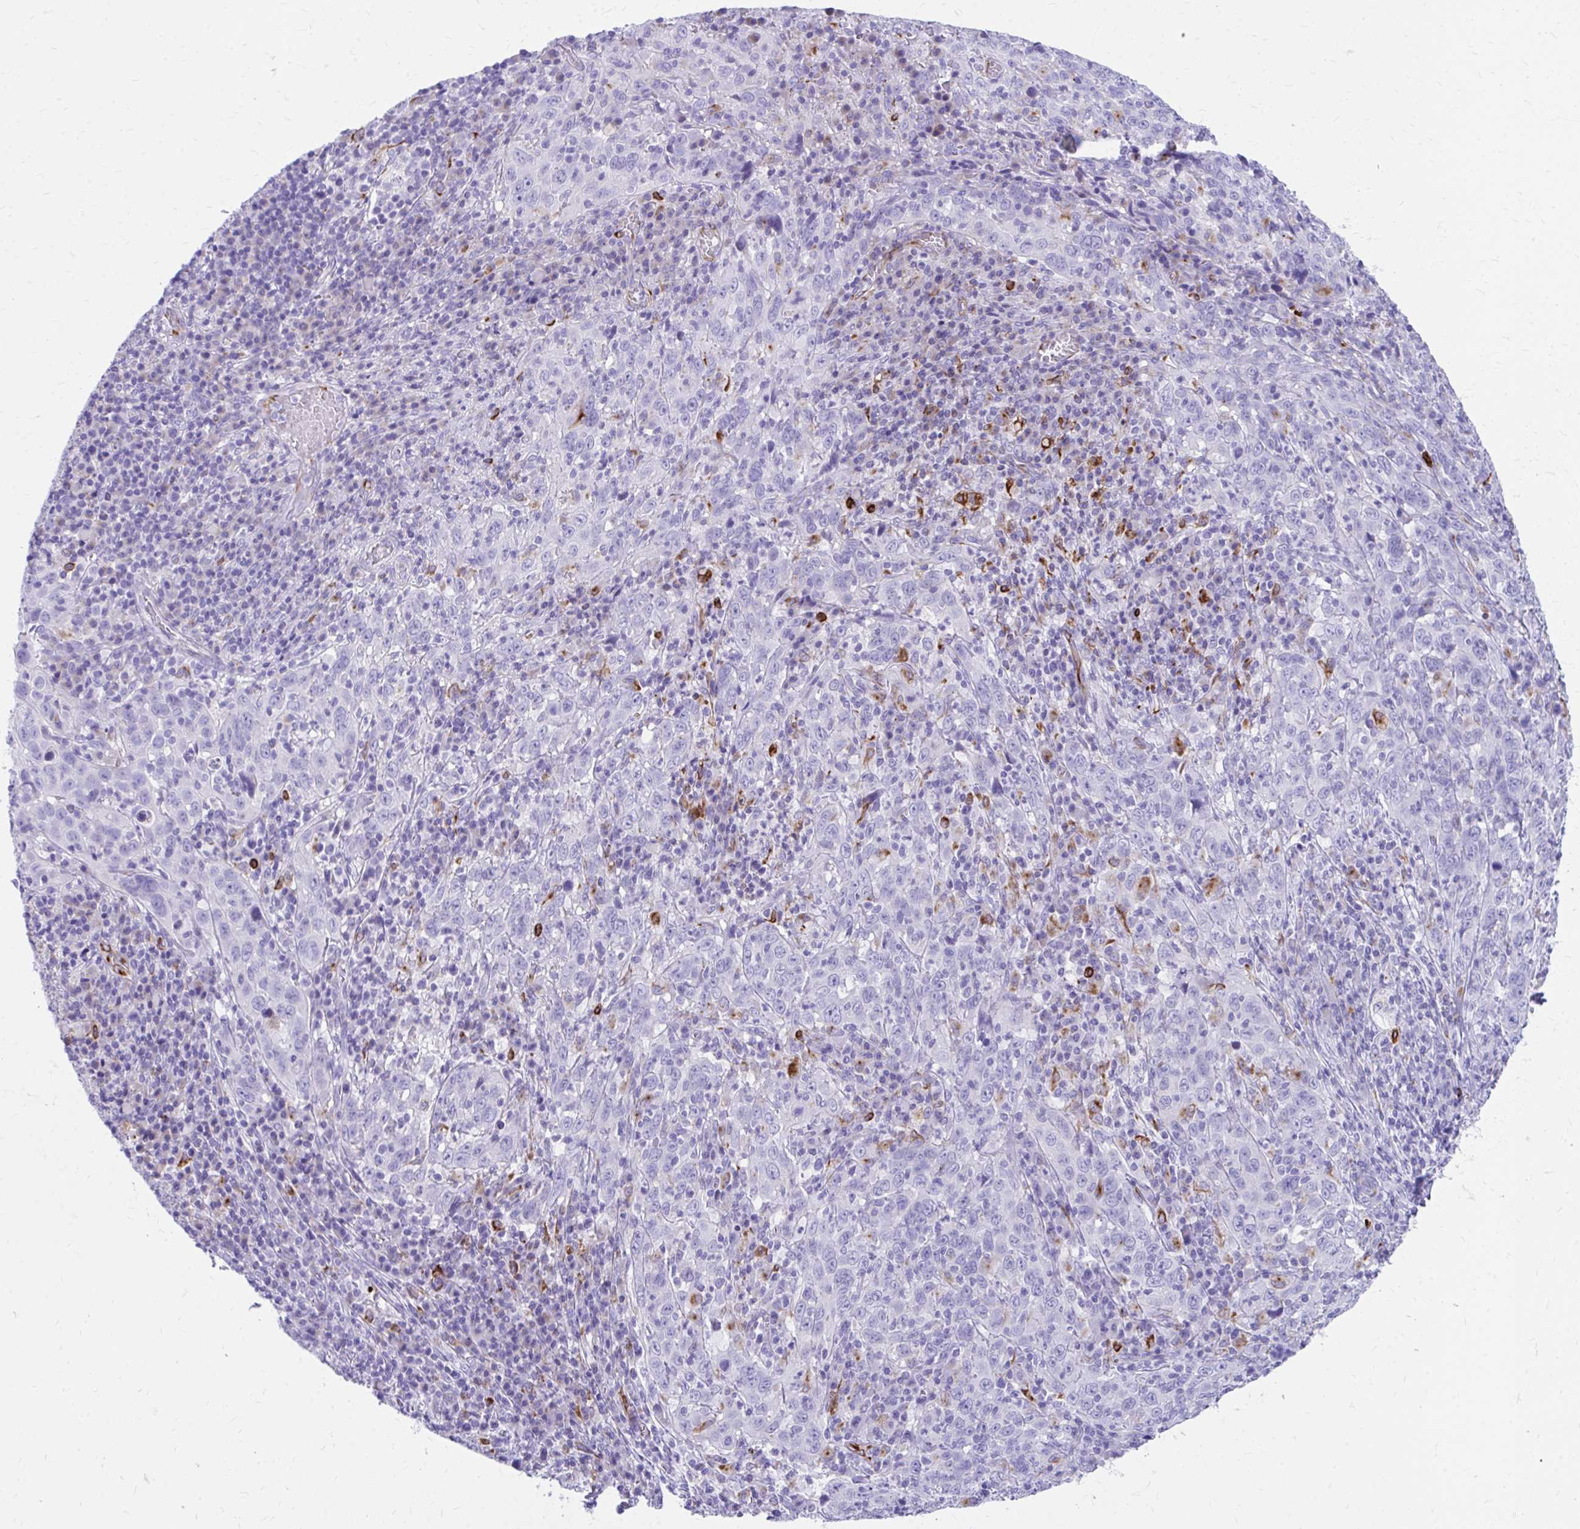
{"staining": {"intensity": "negative", "quantity": "none", "location": "none"}, "tissue": "cervical cancer", "cell_type": "Tumor cells", "image_type": "cancer", "snomed": [{"axis": "morphology", "description": "Squamous cell carcinoma, NOS"}, {"axis": "topography", "description": "Cervix"}], "caption": "Tumor cells are negative for brown protein staining in cervical cancer.", "gene": "ZNF699", "patient": {"sex": "female", "age": 46}}